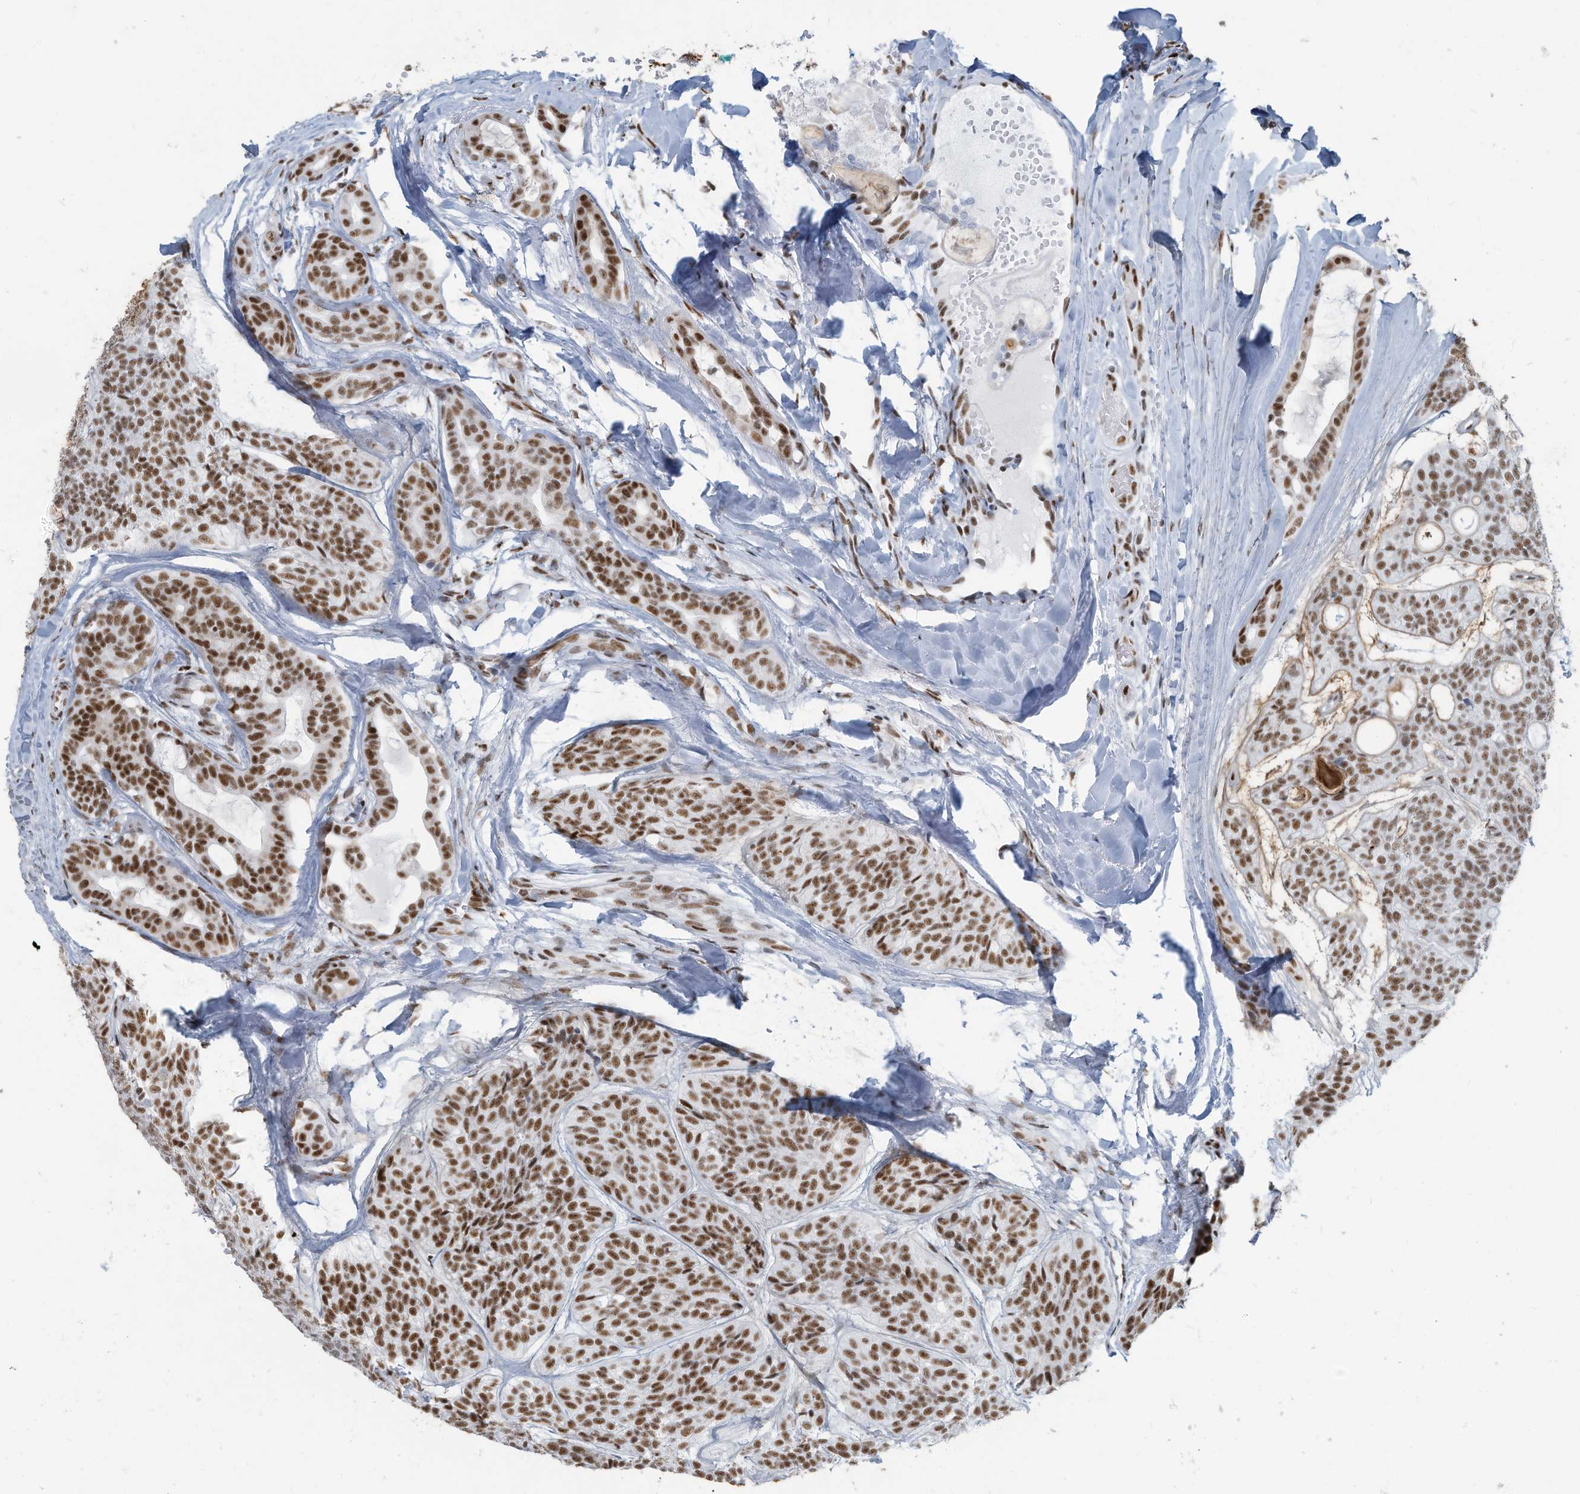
{"staining": {"intensity": "strong", "quantity": ">75%", "location": "nuclear"}, "tissue": "head and neck cancer", "cell_type": "Tumor cells", "image_type": "cancer", "snomed": [{"axis": "morphology", "description": "Adenocarcinoma, NOS"}, {"axis": "topography", "description": "Head-Neck"}], "caption": "This photomicrograph exhibits immunohistochemistry staining of head and neck adenocarcinoma, with high strong nuclear positivity in about >75% of tumor cells.", "gene": "SARNP", "patient": {"sex": "male", "age": 66}}